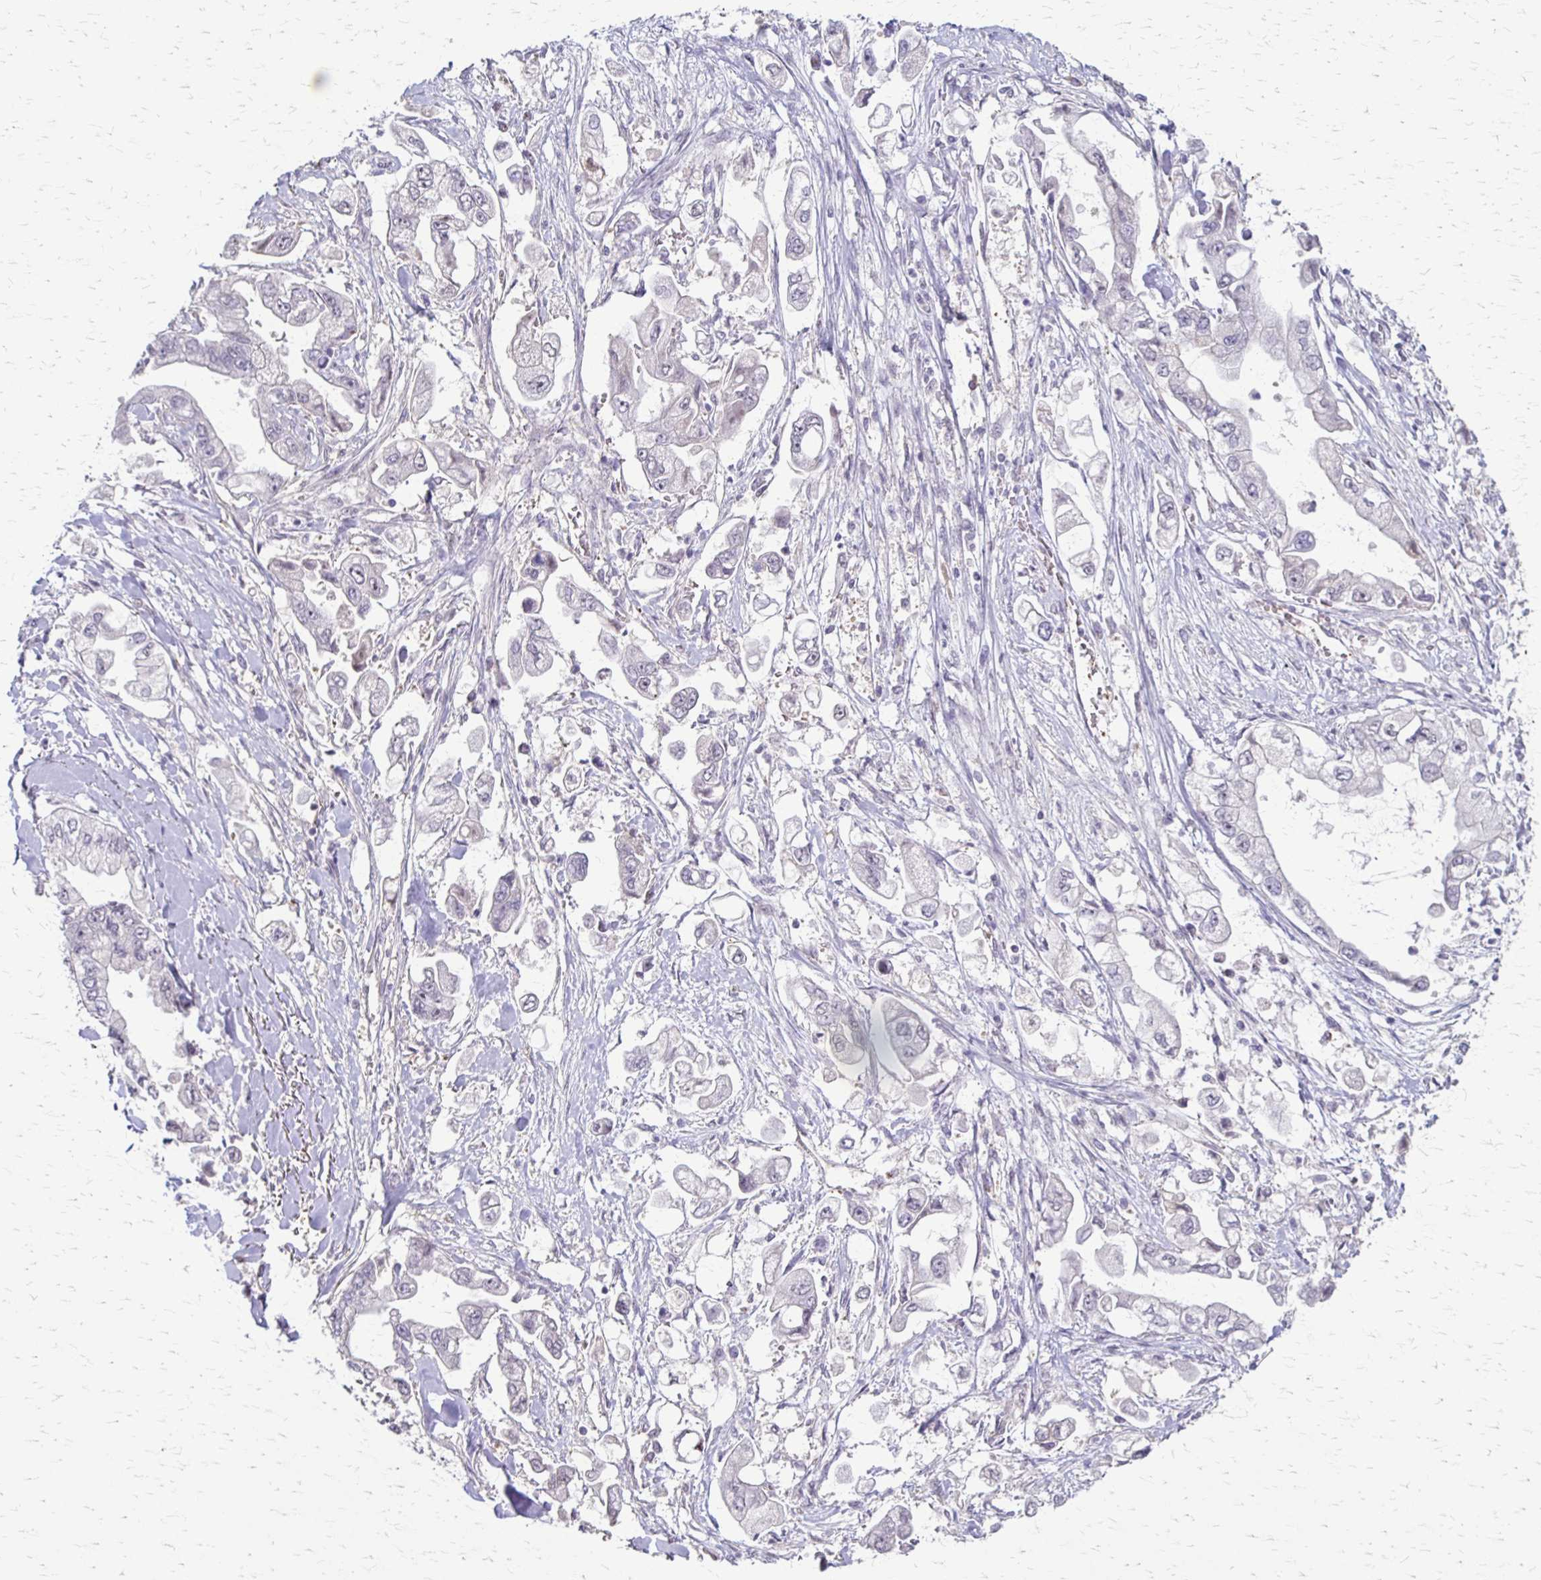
{"staining": {"intensity": "negative", "quantity": "none", "location": "none"}, "tissue": "stomach cancer", "cell_type": "Tumor cells", "image_type": "cancer", "snomed": [{"axis": "morphology", "description": "Adenocarcinoma, NOS"}, {"axis": "topography", "description": "Stomach"}], "caption": "The image shows no significant staining in tumor cells of adenocarcinoma (stomach).", "gene": "CFL2", "patient": {"sex": "male", "age": 62}}